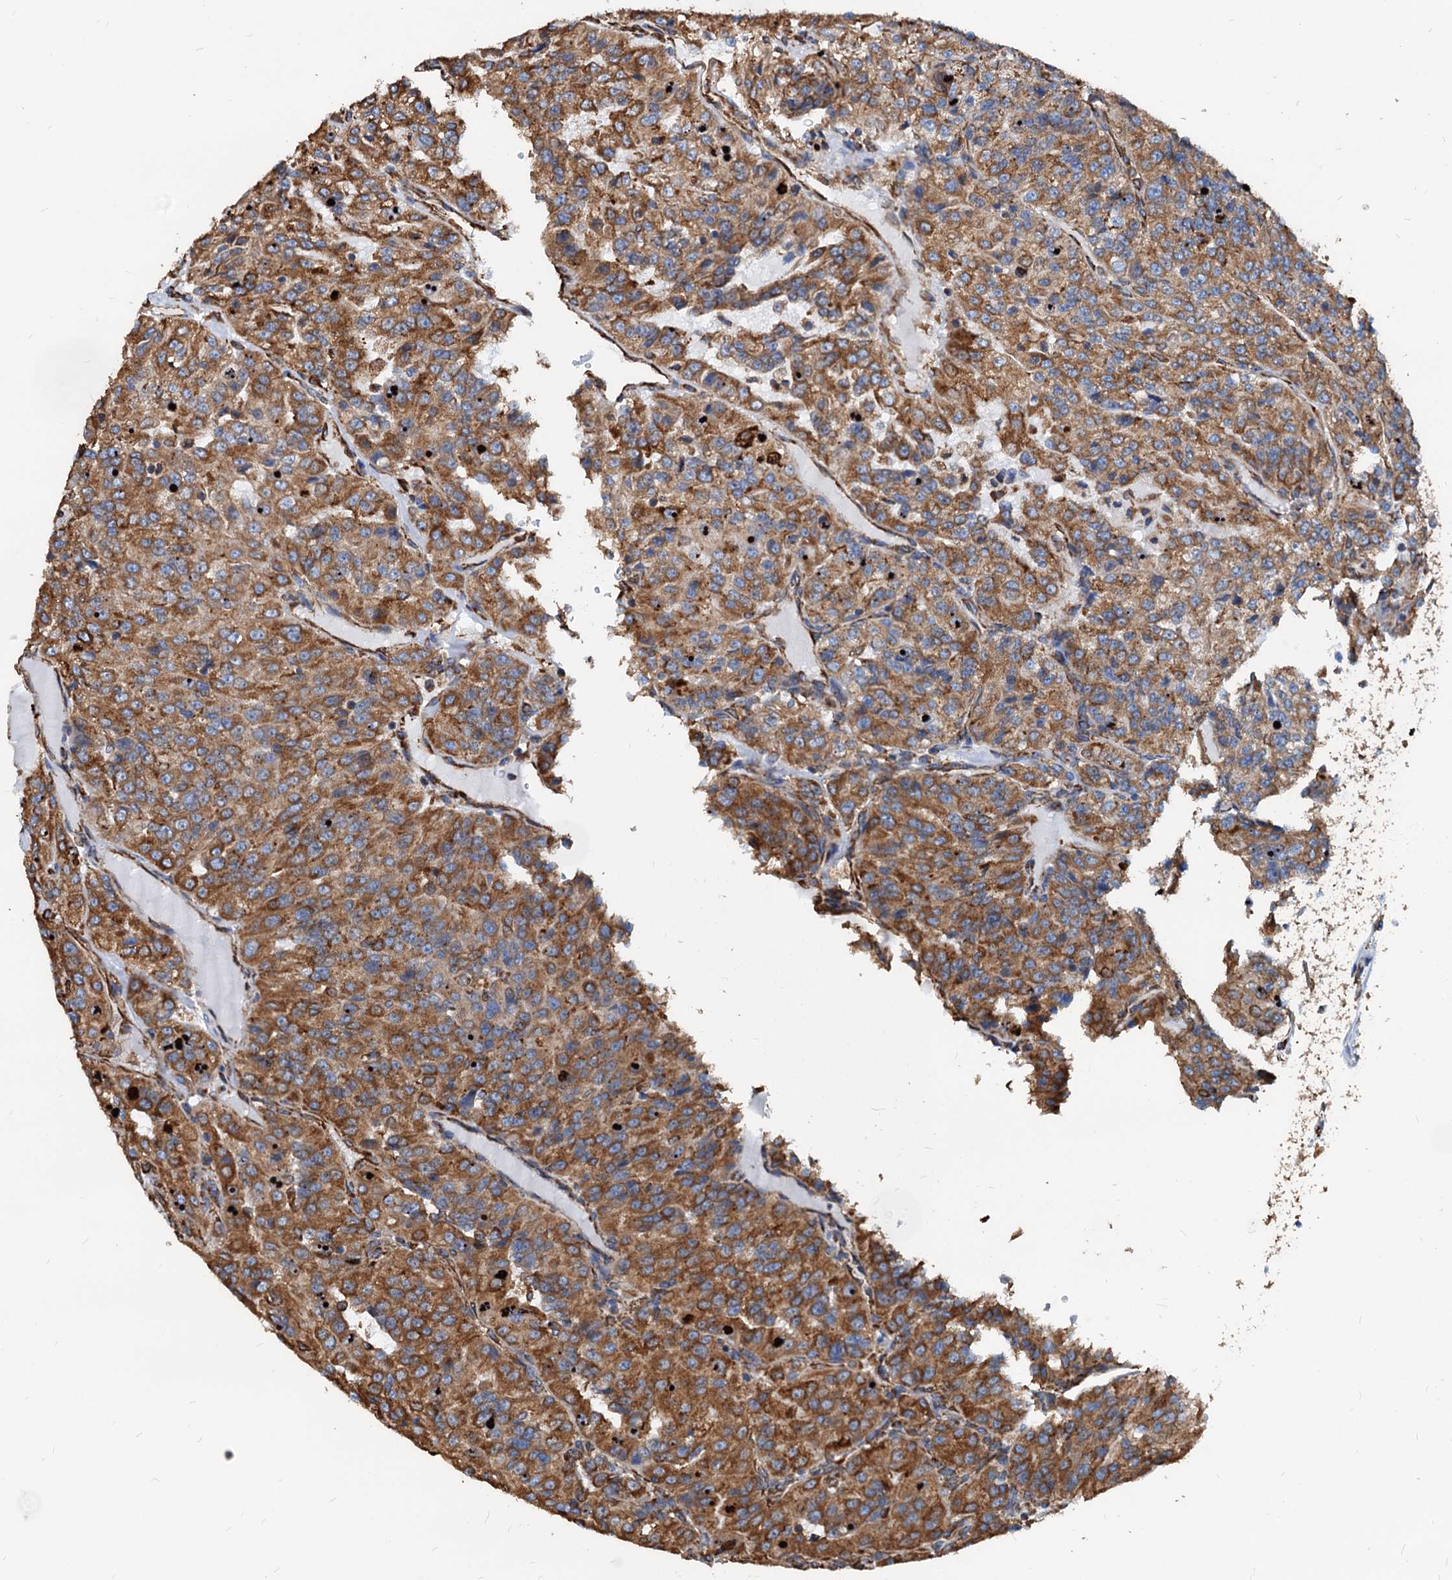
{"staining": {"intensity": "moderate", "quantity": ">75%", "location": "cytoplasmic/membranous"}, "tissue": "renal cancer", "cell_type": "Tumor cells", "image_type": "cancer", "snomed": [{"axis": "morphology", "description": "Adenocarcinoma, NOS"}, {"axis": "topography", "description": "Kidney"}], "caption": "Renal cancer (adenocarcinoma) was stained to show a protein in brown. There is medium levels of moderate cytoplasmic/membranous staining in about >75% of tumor cells.", "gene": "HSPA5", "patient": {"sex": "female", "age": 63}}